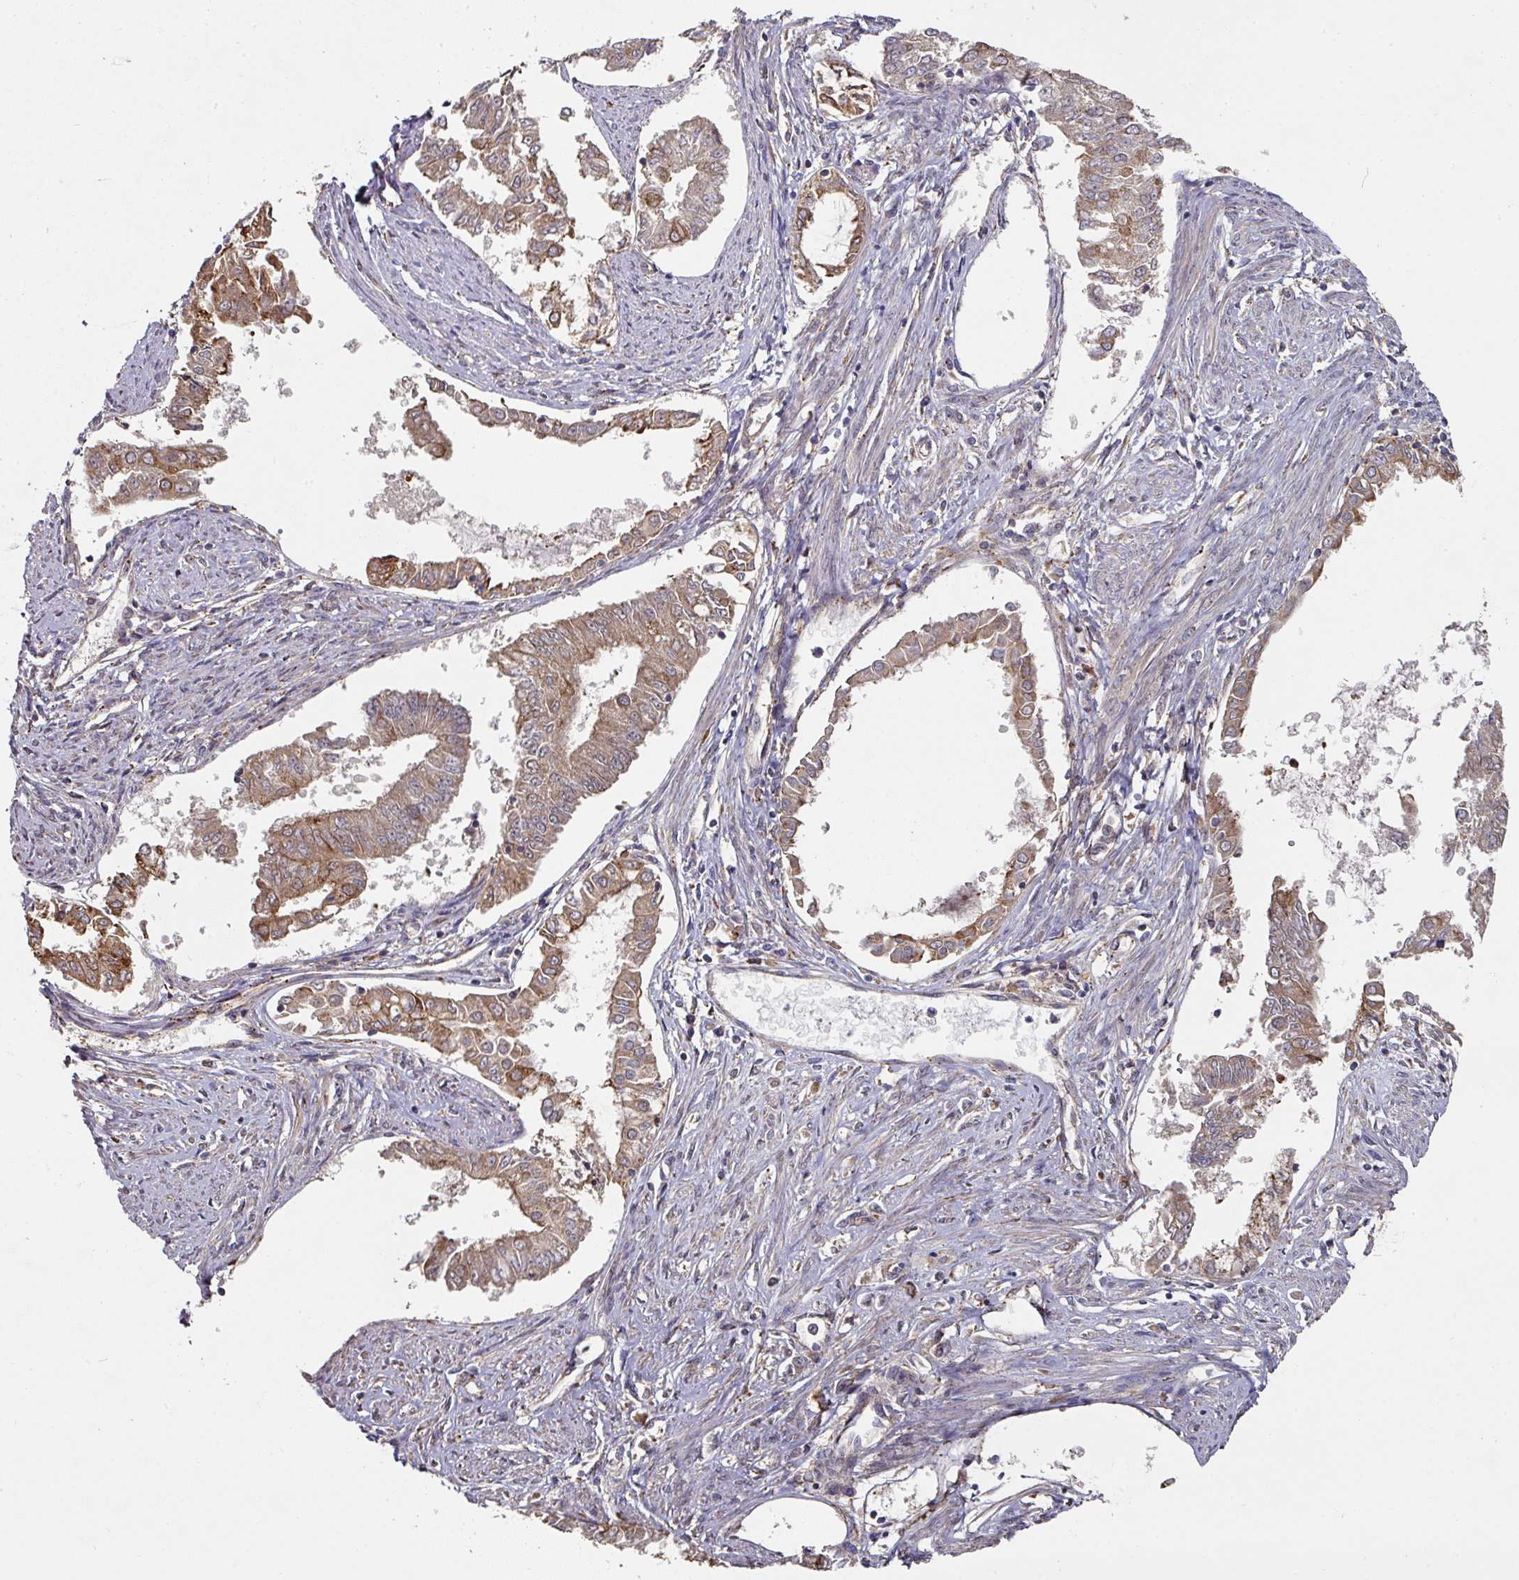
{"staining": {"intensity": "strong", "quantity": ">75%", "location": "cytoplasmic/membranous"}, "tissue": "endometrial cancer", "cell_type": "Tumor cells", "image_type": "cancer", "snomed": [{"axis": "morphology", "description": "Adenocarcinoma, NOS"}, {"axis": "topography", "description": "Endometrium"}], "caption": "This is an image of IHC staining of adenocarcinoma (endometrial), which shows strong staining in the cytoplasmic/membranous of tumor cells.", "gene": "CEP95", "patient": {"sex": "female", "age": 76}}